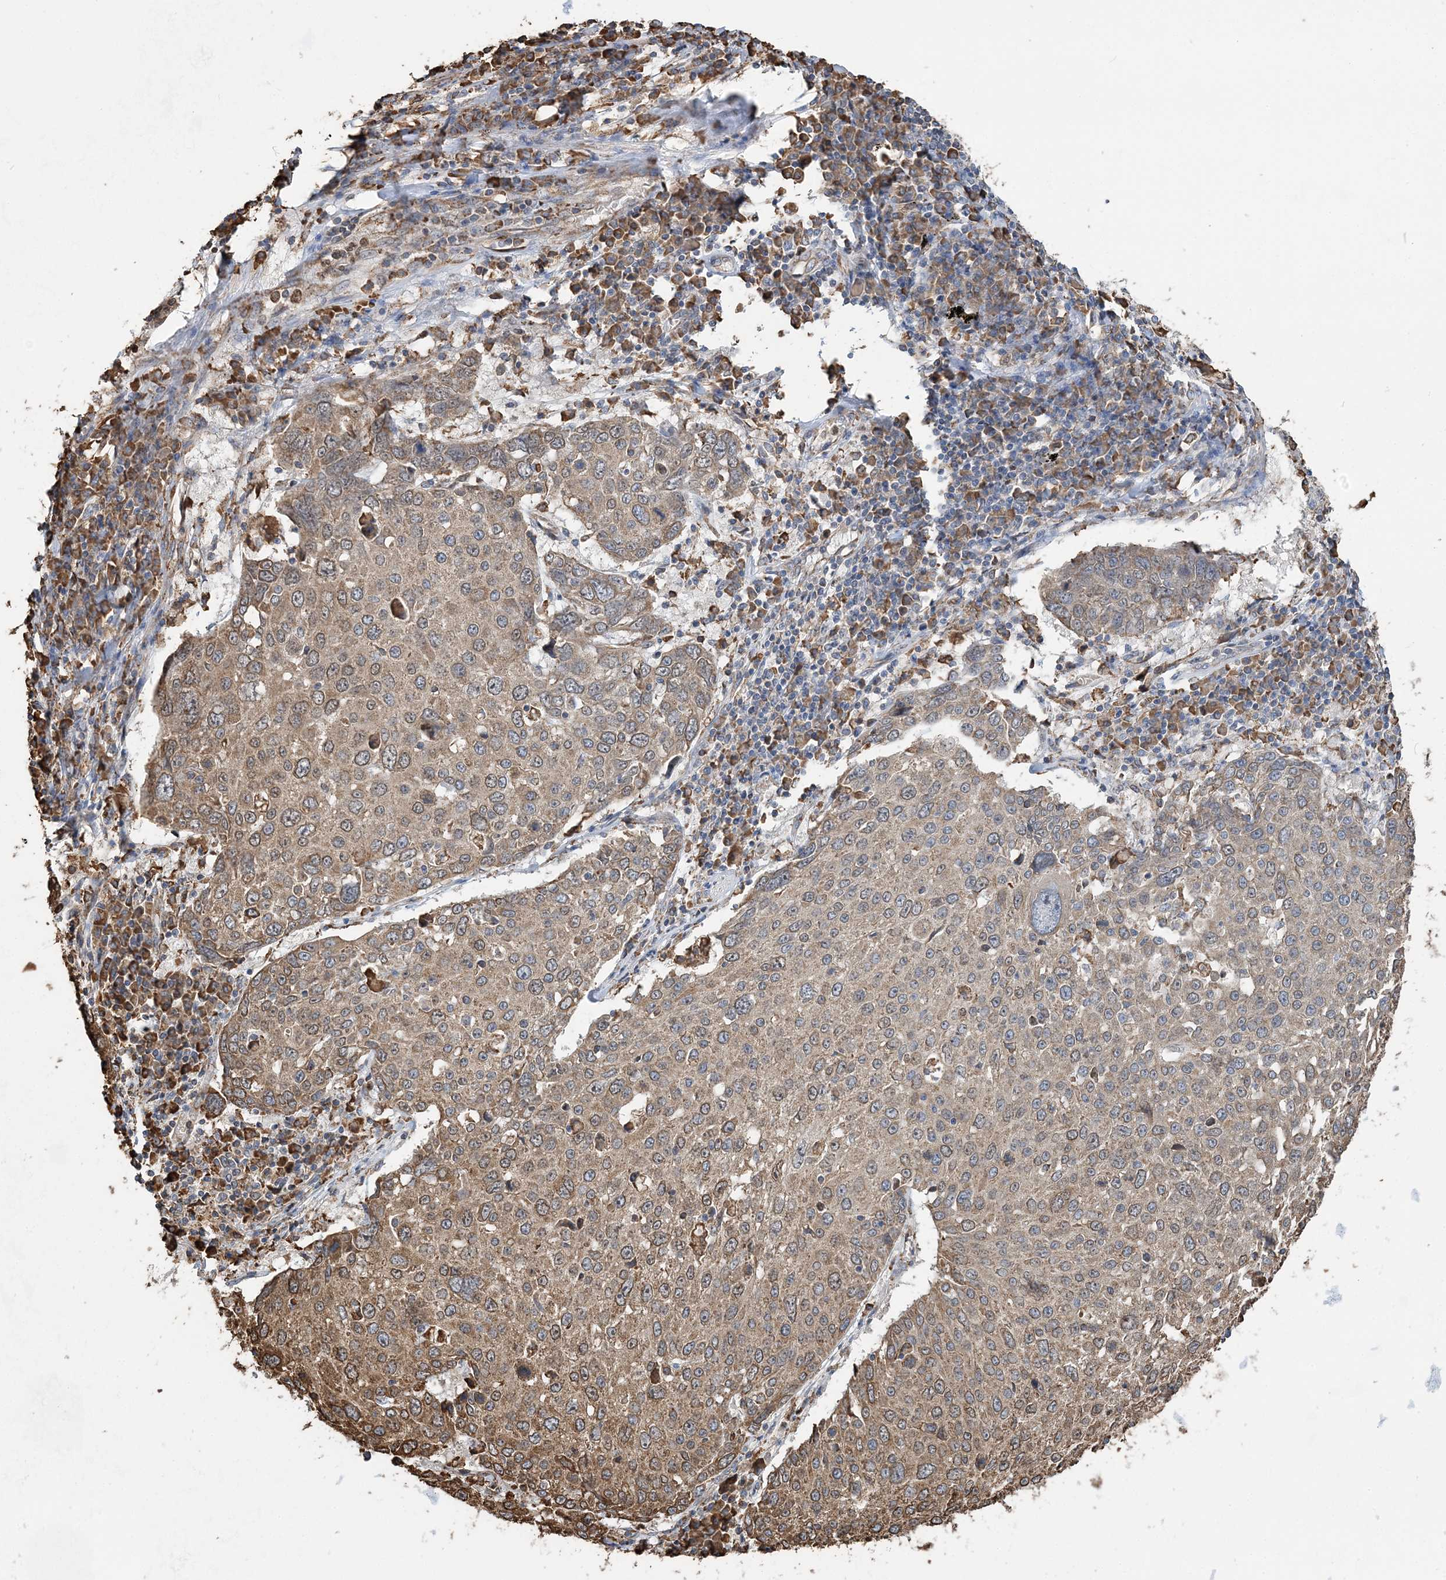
{"staining": {"intensity": "weak", "quantity": ">75%", "location": "cytoplasmic/membranous"}, "tissue": "lung cancer", "cell_type": "Tumor cells", "image_type": "cancer", "snomed": [{"axis": "morphology", "description": "Squamous cell carcinoma, NOS"}, {"axis": "topography", "description": "Lung"}], "caption": "The image exhibits immunohistochemical staining of lung squamous cell carcinoma. There is weak cytoplasmic/membranous expression is identified in about >75% of tumor cells. (DAB IHC, brown staining for protein, blue staining for nuclei).", "gene": "WDR12", "patient": {"sex": "male", "age": 65}}